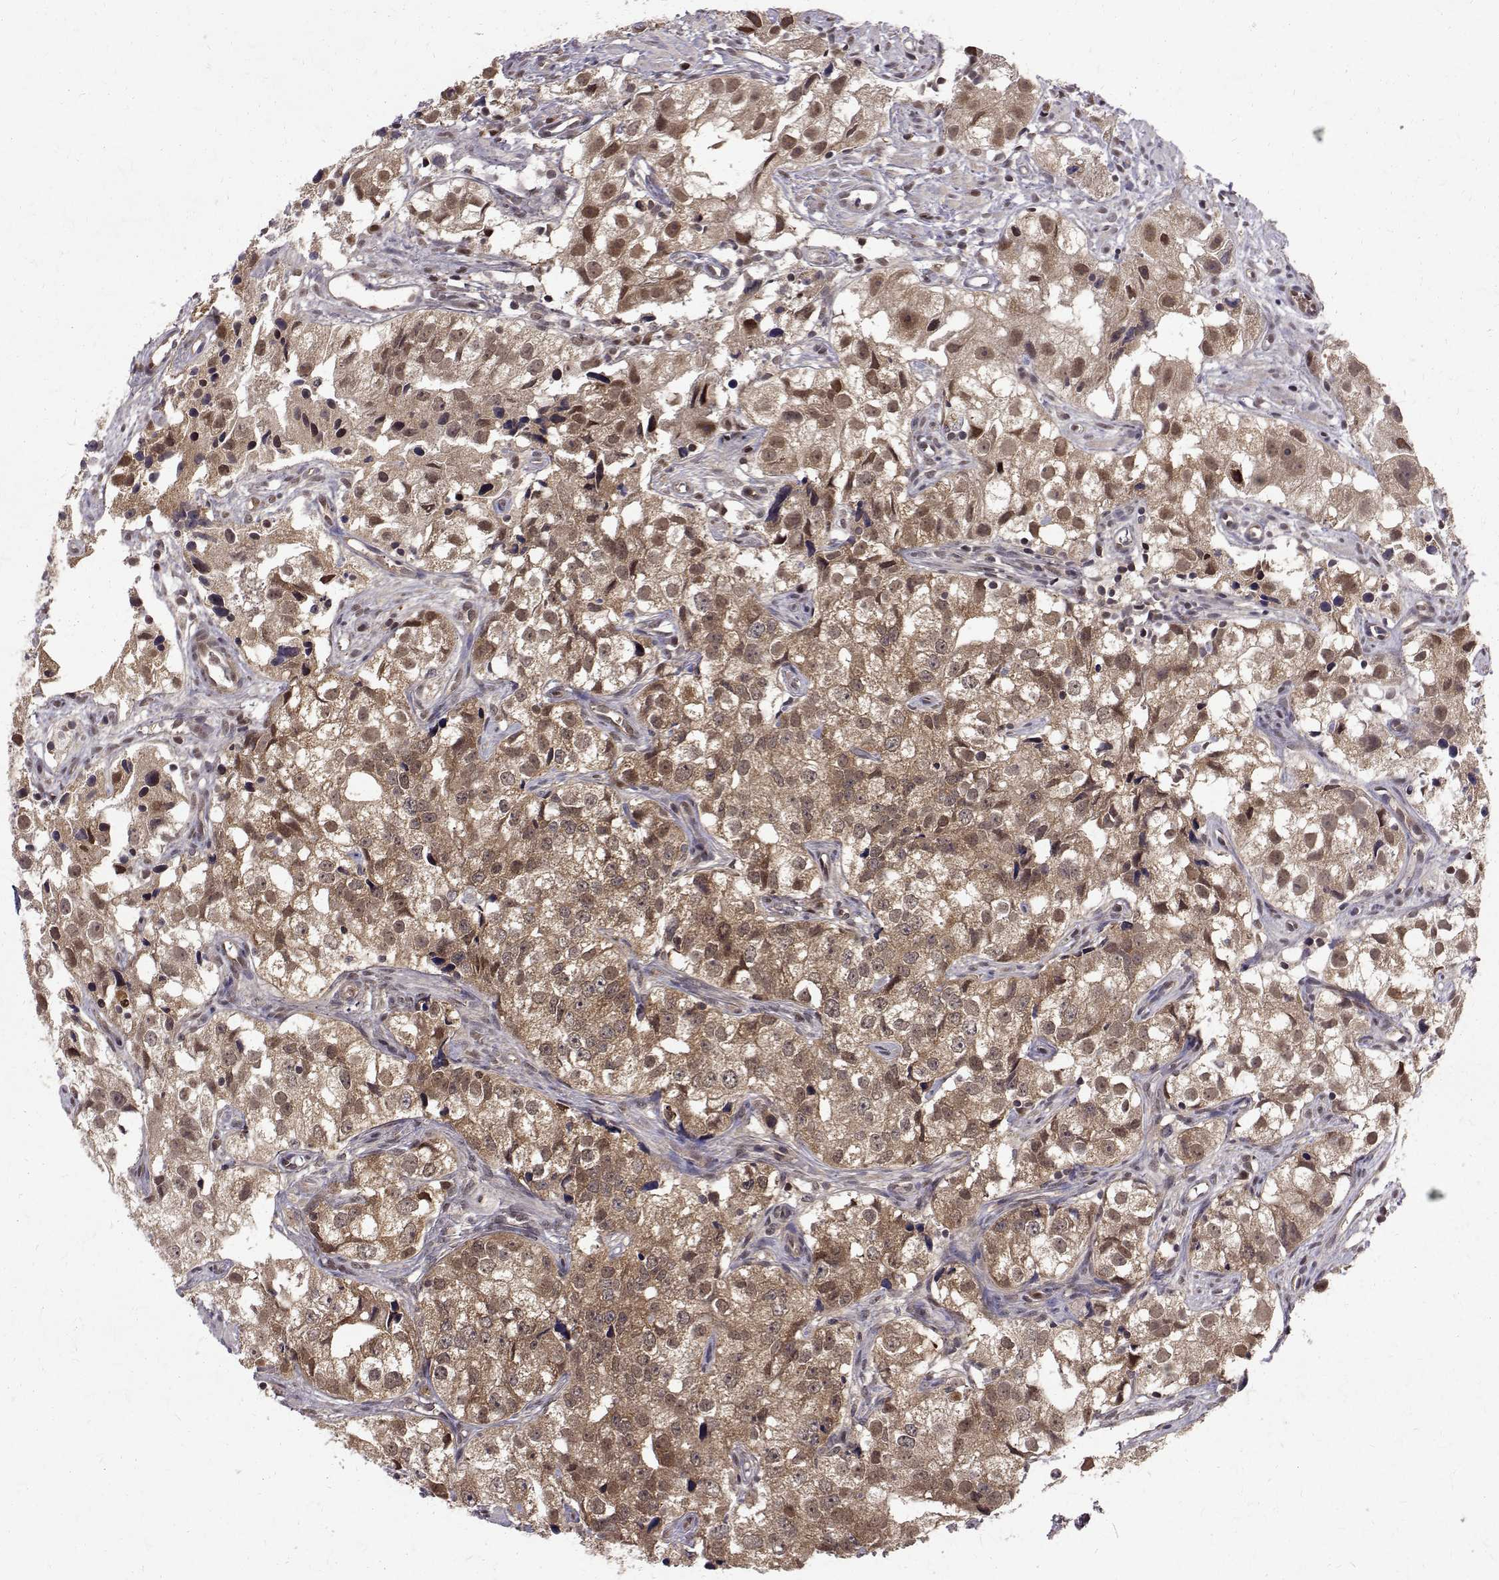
{"staining": {"intensity": "moderate", "quantity": ">75%", "location": "cytoplasmic/membranous,nuclear"}, "tissue": "prostate cancer", "cell_type": "Tumor cells", "image_type": "cancer", "snomed": [{"axis": "morphology", "description": "Adenocarcinoma, High grade"}, {"axis": "topography", "description": "Prostate"}], "caption": "Approximately >75% of tumor cells in prostate cancer (adenocarcinoma (high-grade)) reveal moderate cytoplasmic/membranous and nuclear protein staining as visualized by brown immunohistochemical staining.", "gene": "NIF3L1", "patient": {"sex": "male", "age": 68}}